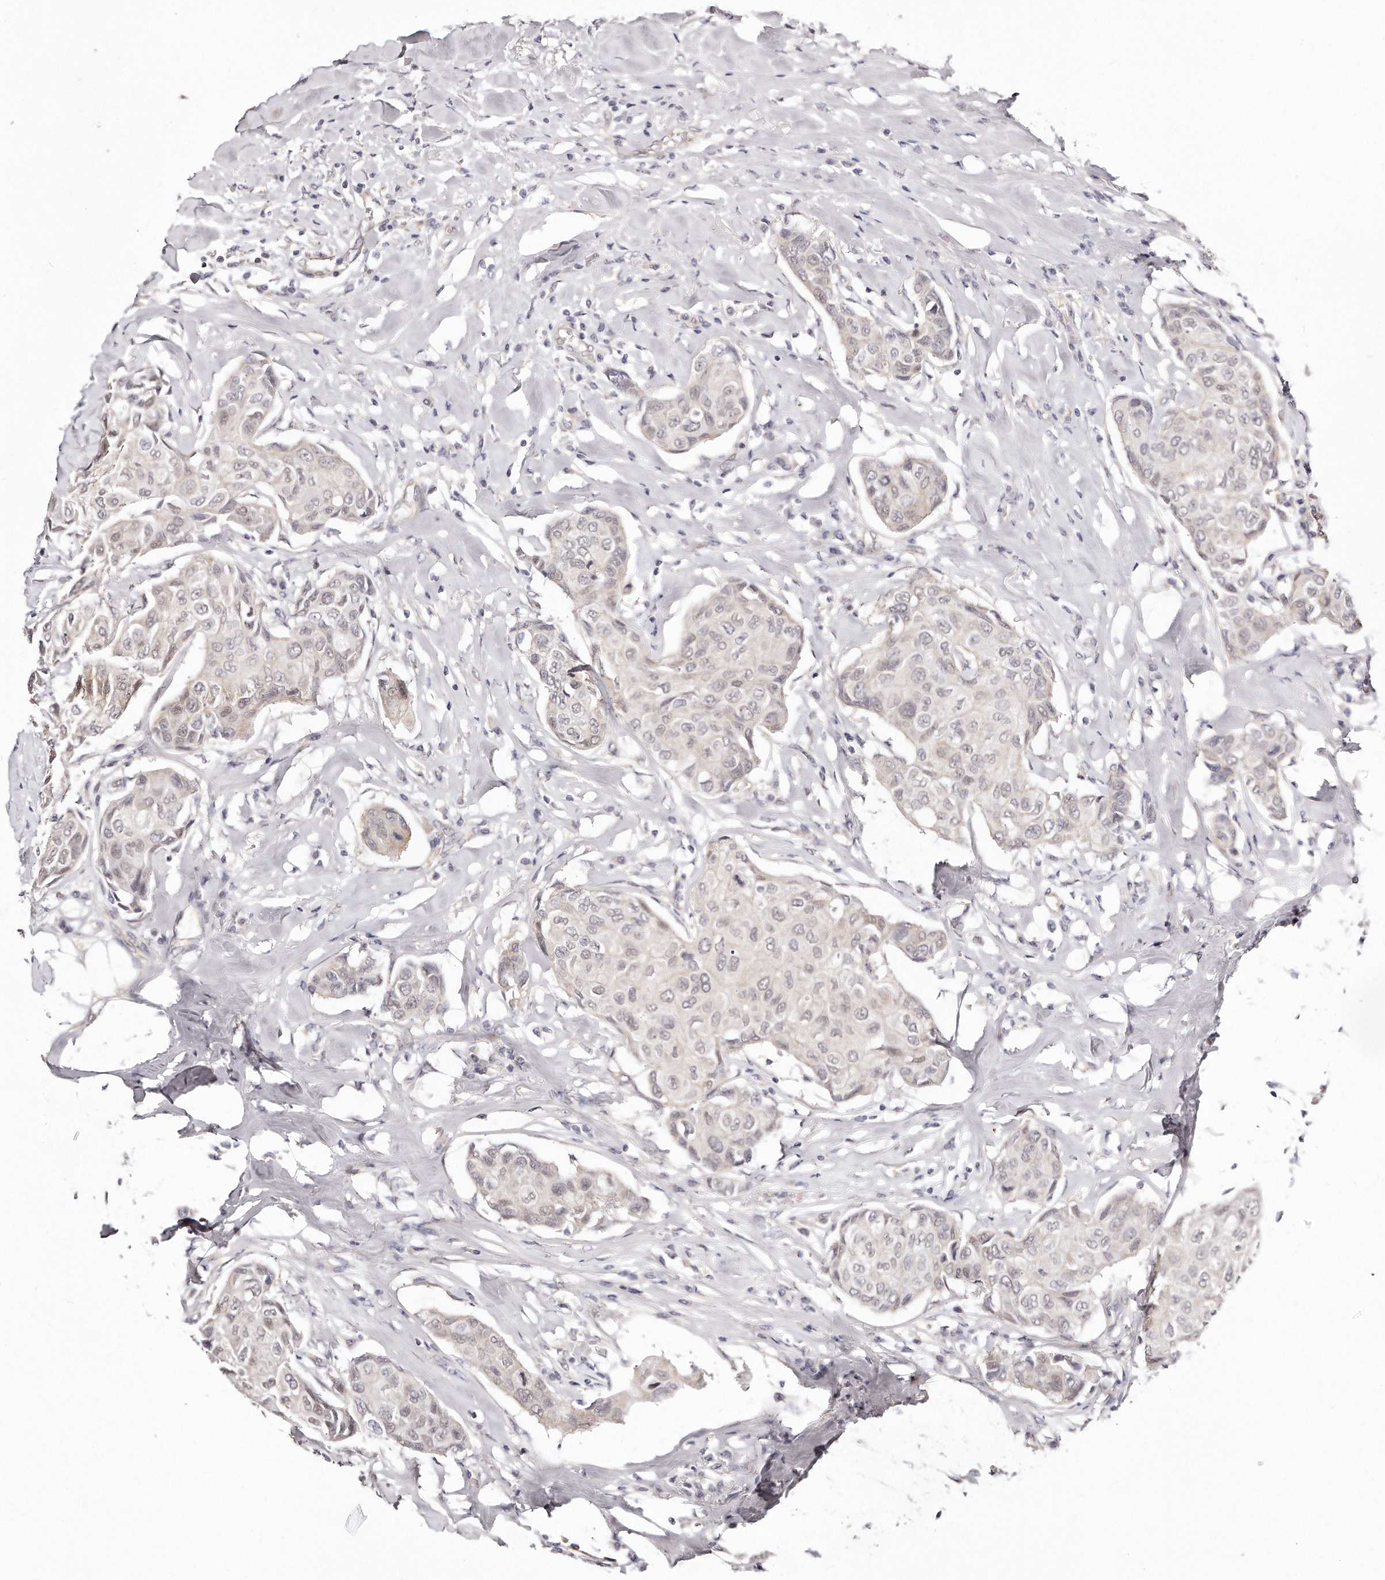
{"staining": {"intensity": "weak", "quantity": "<25%", "location": "nuclear"}, "tissue": "breast cancer", "cell_type": "Tumor cells", "image_type": "cancer", "snomed": [{"axis": "morphology", "description": "Duct carcinoma"}, {"axis": "topography", "description": "Breast"}], "caption": "This is an immunohistochemistry micrograph of invasive ductal carcinoma (breast). There is no positivity in tumor cells.", "gene": "CASZ1", "patient": {"sex": "female", "age": 80}}